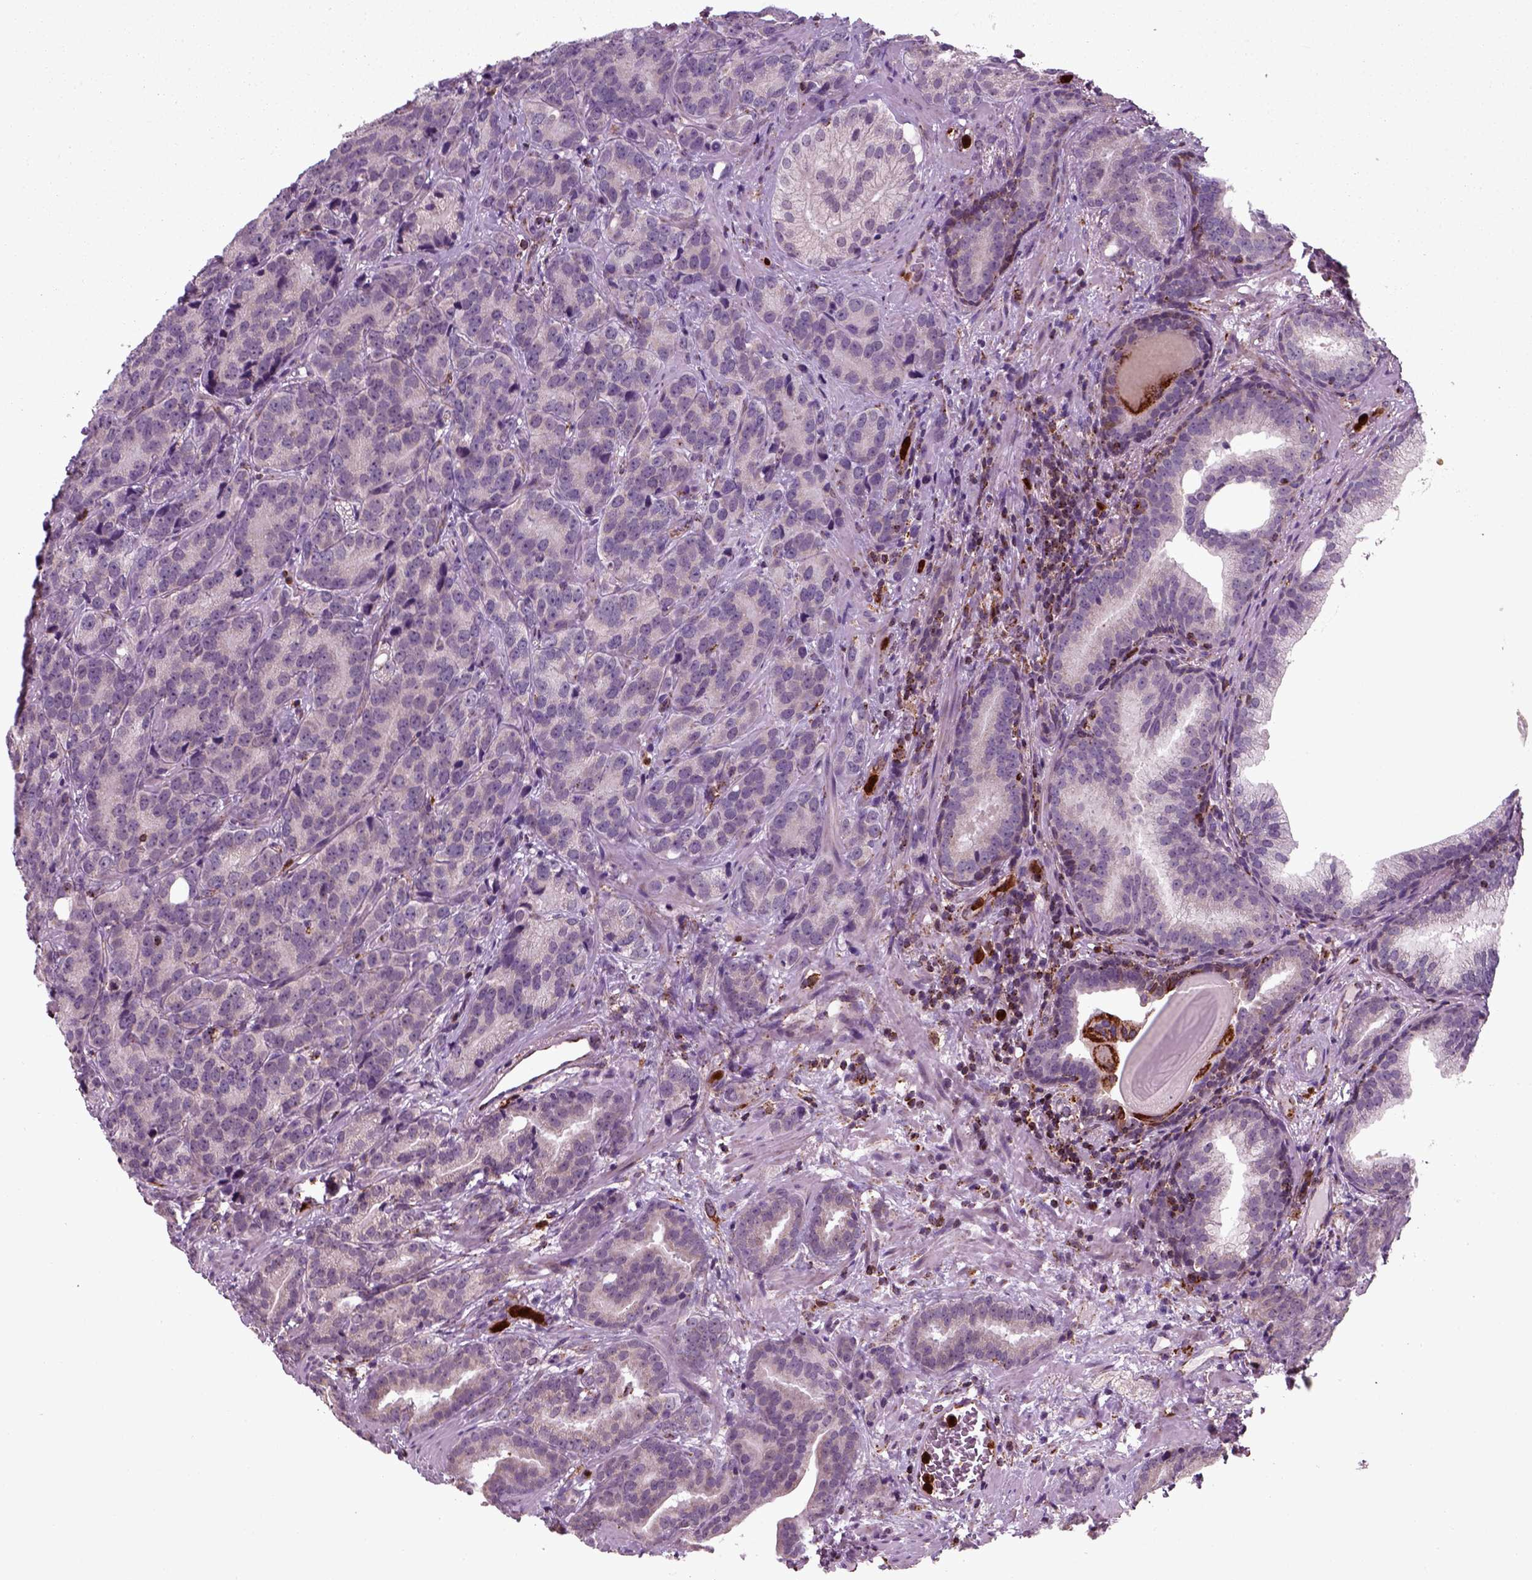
{"staining": {"intensity": "negative", "quantity": "none", "location": "none"}, "tissue": "prostate cancer", "cell_type": "Tumor cells", "image_type": "cancer", "snomed": [{"axis": "morphology", "description": "Adenocarcinoma, NOS"}, {"axis": "topography", "description": "Prostate"}], "caption": "Protein analysis of prostate adenocarcinoma reveals no significant positivity in tumor cells.", "gene": "NUDT16L1", "patient": {"sex": "male", "age": 71}}